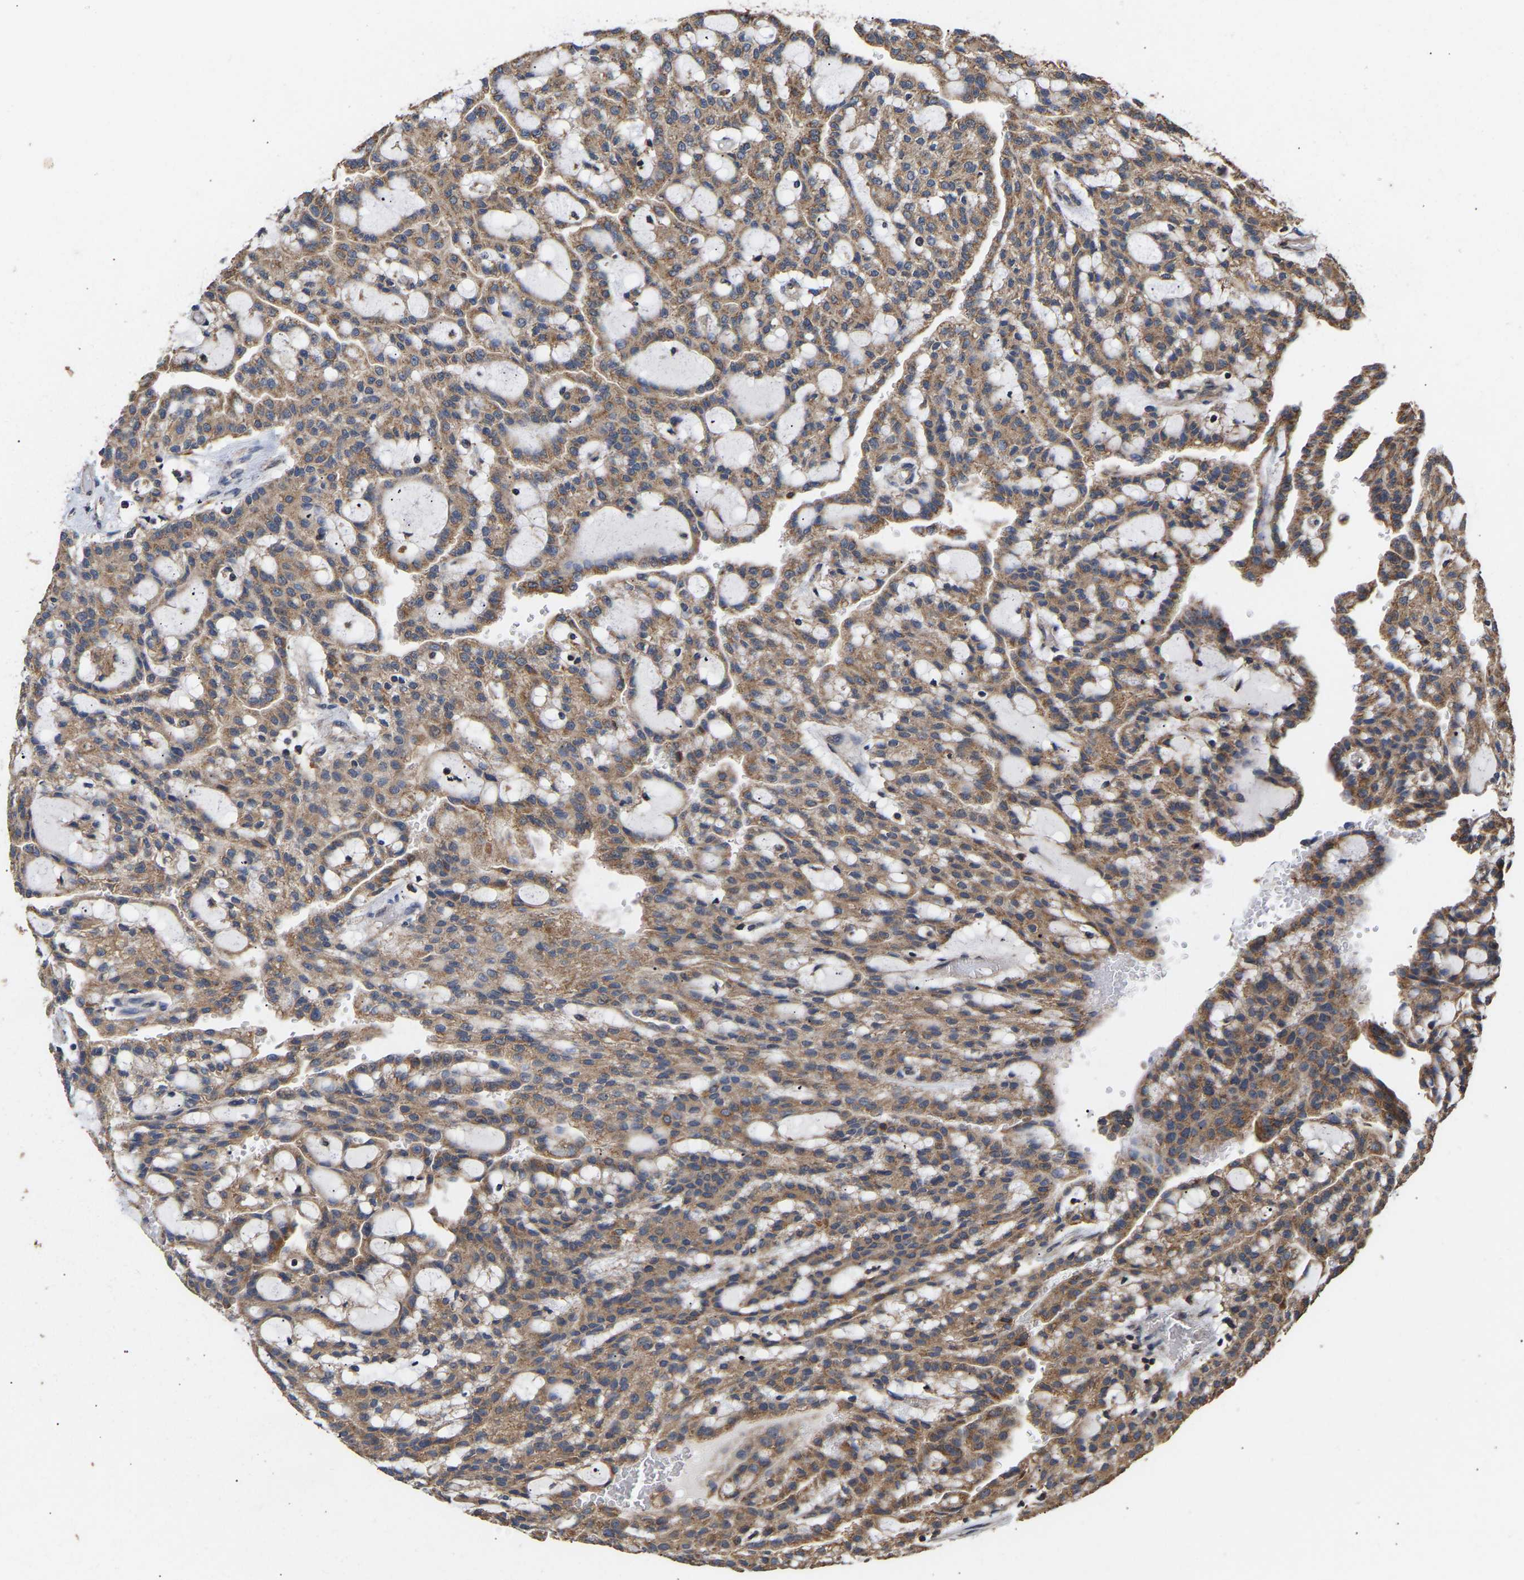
{"staining": {"intensity": "moderate", "quantity": ">75%", "location": "cytoplasmic/membranous"}, "tissue": "renal cancer", "cell_type": "Tumor cells", "image_type": "cancer", "snomed": [{"axis": "morphology", "description": "Adenocarcinoma, NOS"}, {"axis": "topography", "description": "Kidney"}], "caption": "There is medium levels of moderate cytoplasmic/membranous positivity in tumor cells of adenocarcinoma (renal), as demonstrated by immunohistochemical staining (brown color).", "gene": "ZNF26", "patient": {"sex": "male", "age": 63}}